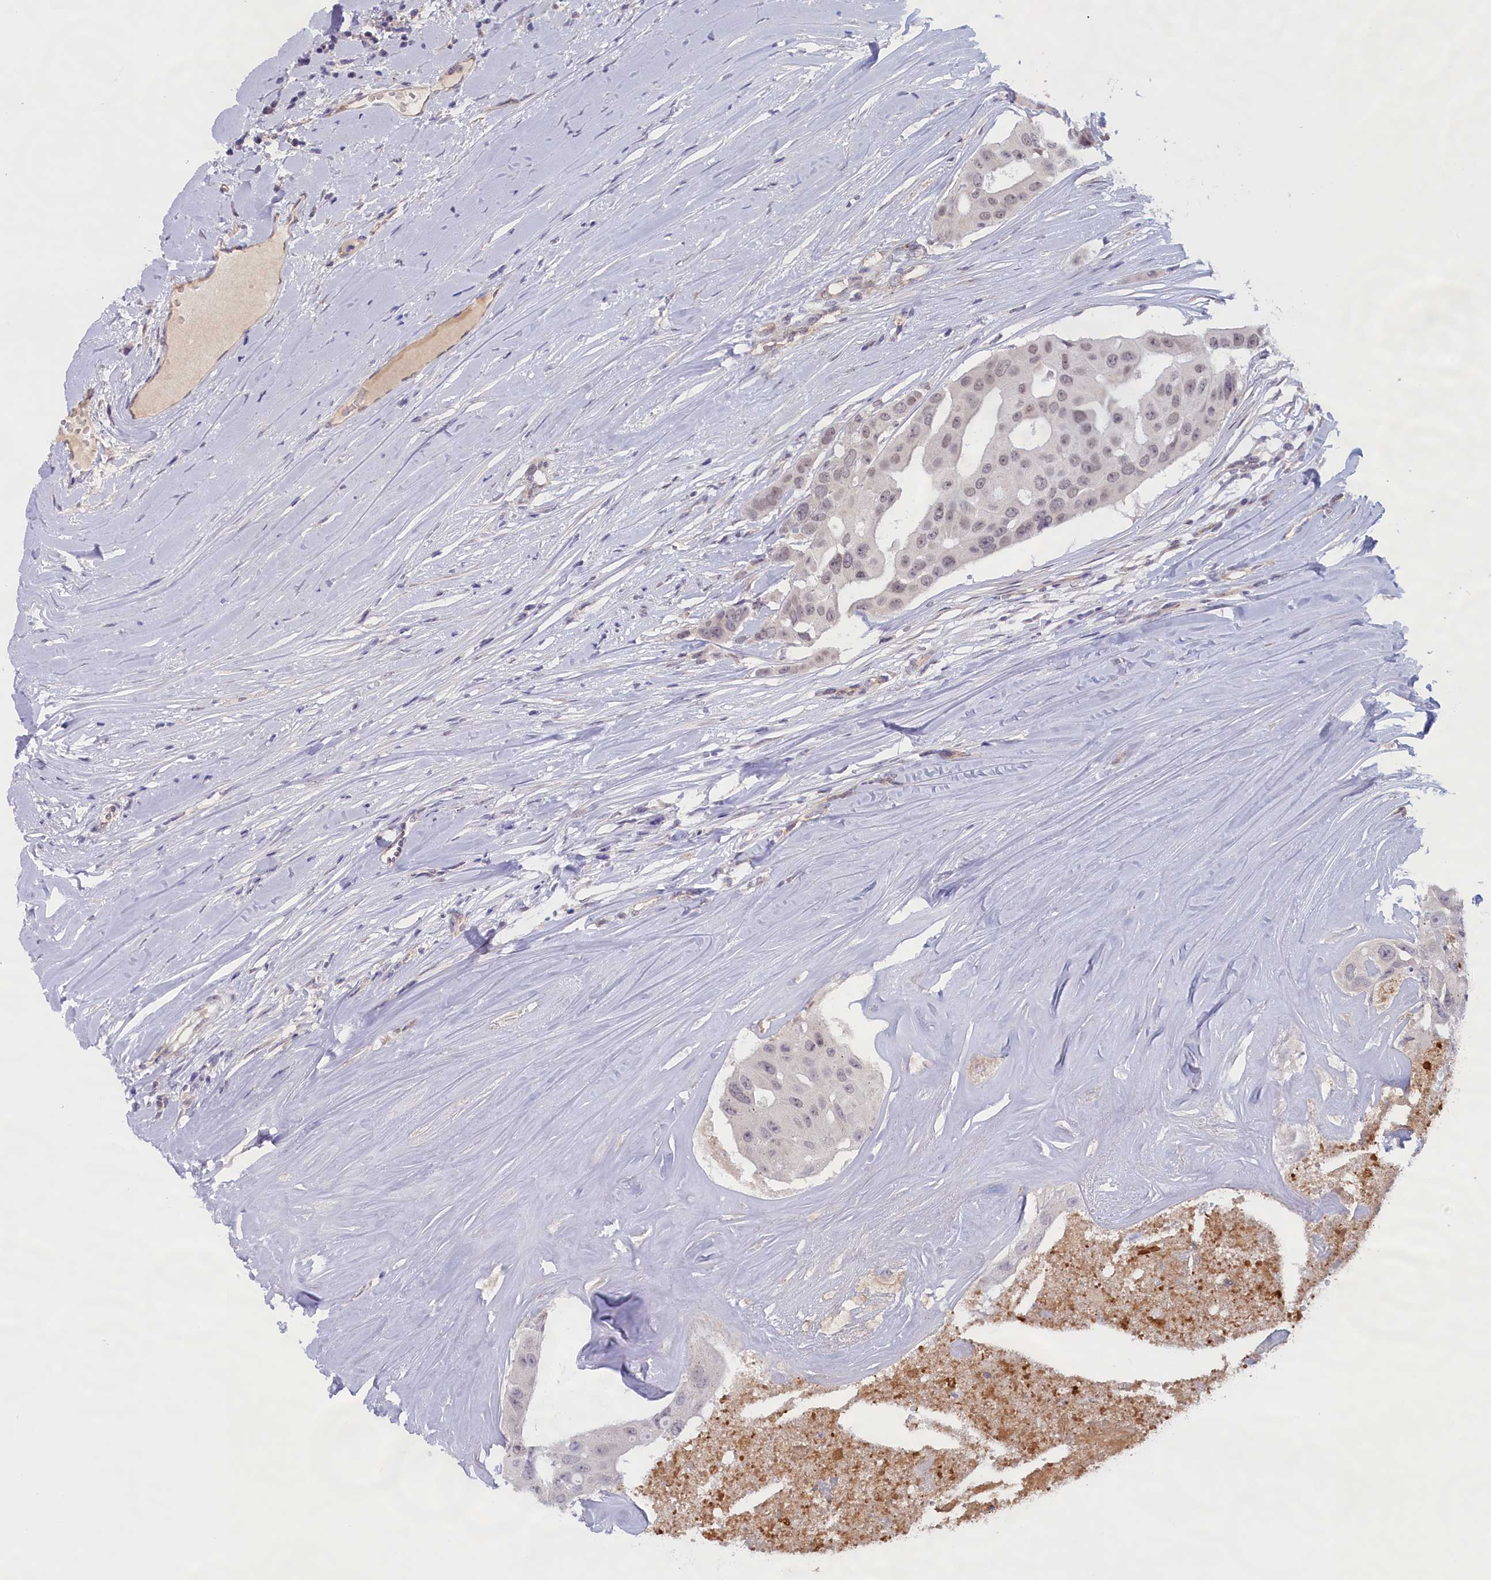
{"staining": {"intensity": "weak", "quantity": "25%-75%", "location": "nuclear"}, "tissue": "head and neck cancer", "cell_type": "Tumor cells", "image_type": "cancer", "snomed": [{"axis": "morphology", "description": "Adenocarcinoma, NOS"}, {"axis": "morphology", "description": "Adenocarcinoma, metastatic, NOS"}, {"axis": "topography", "description": "Head-Neck"}], "caption": "Immunohistochemistry (IHC) image of neoplastic tissue: head and neck cancer stained using immunohistochemistry (IHC) demonstrates low levels of weak protein expression localized specifically in the nuclear of tumor cells, appearing as a nuclear brown color.", "gene": "IGFALS", "patient": {"sex": "male", "age": 75}}